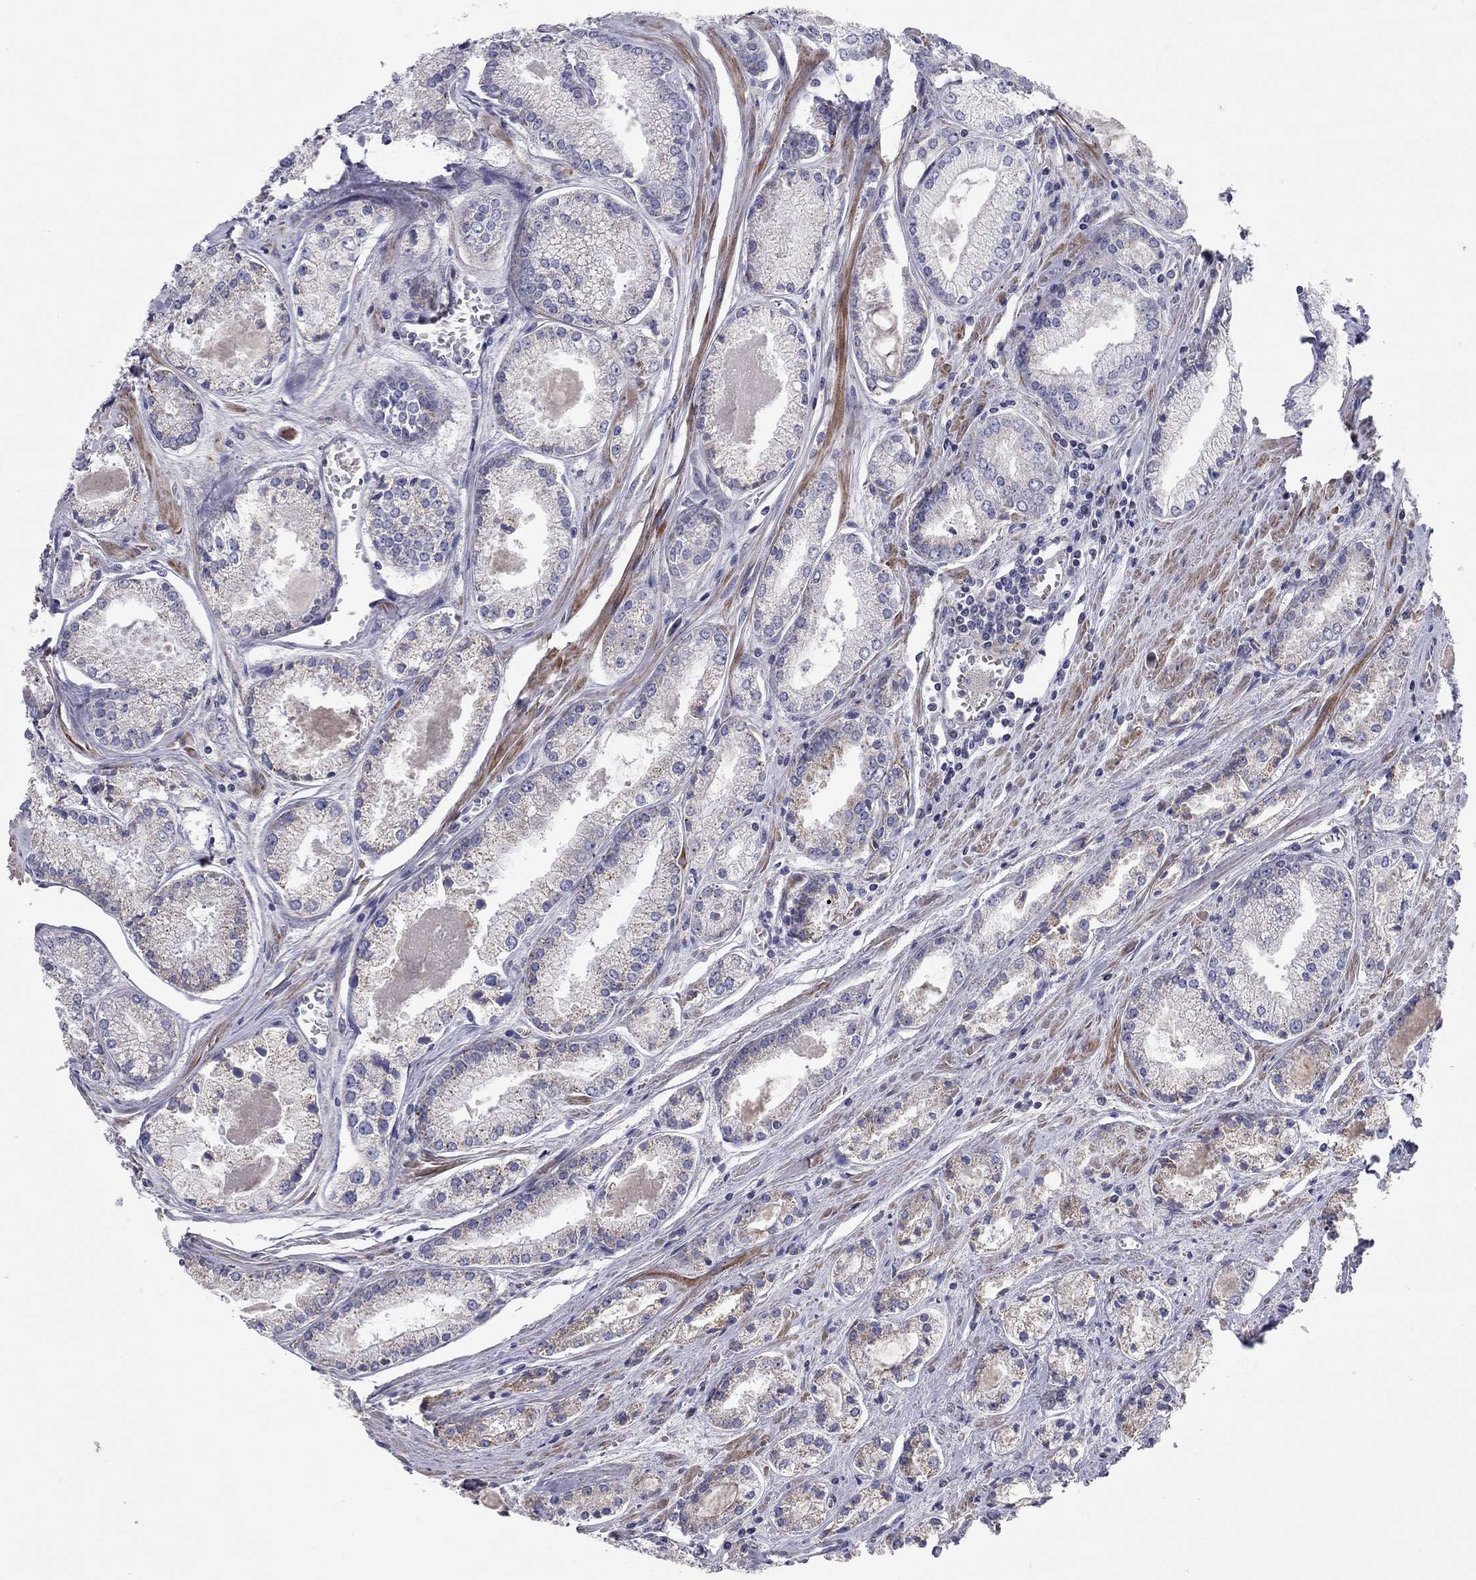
{"staining": {"intensity": "weak", "quantity": "<25%", "location": "cytoplasmic/membranous"}, "tissue": "prostate cancer", "cell_type": "Tumor cells", "image_type": "cancer", "snomed": [{"axis": "morphology", "description": "Adenocarcinoma, NOS"}, {"axis": "topography", "description": "Prostate"}], "caption": "This is an IHC photomicrograph of prostate cancer. There is no staining in tumor cells.", "gene": "KANSL1L", "patient": {"sex": "male", "age": 72}}